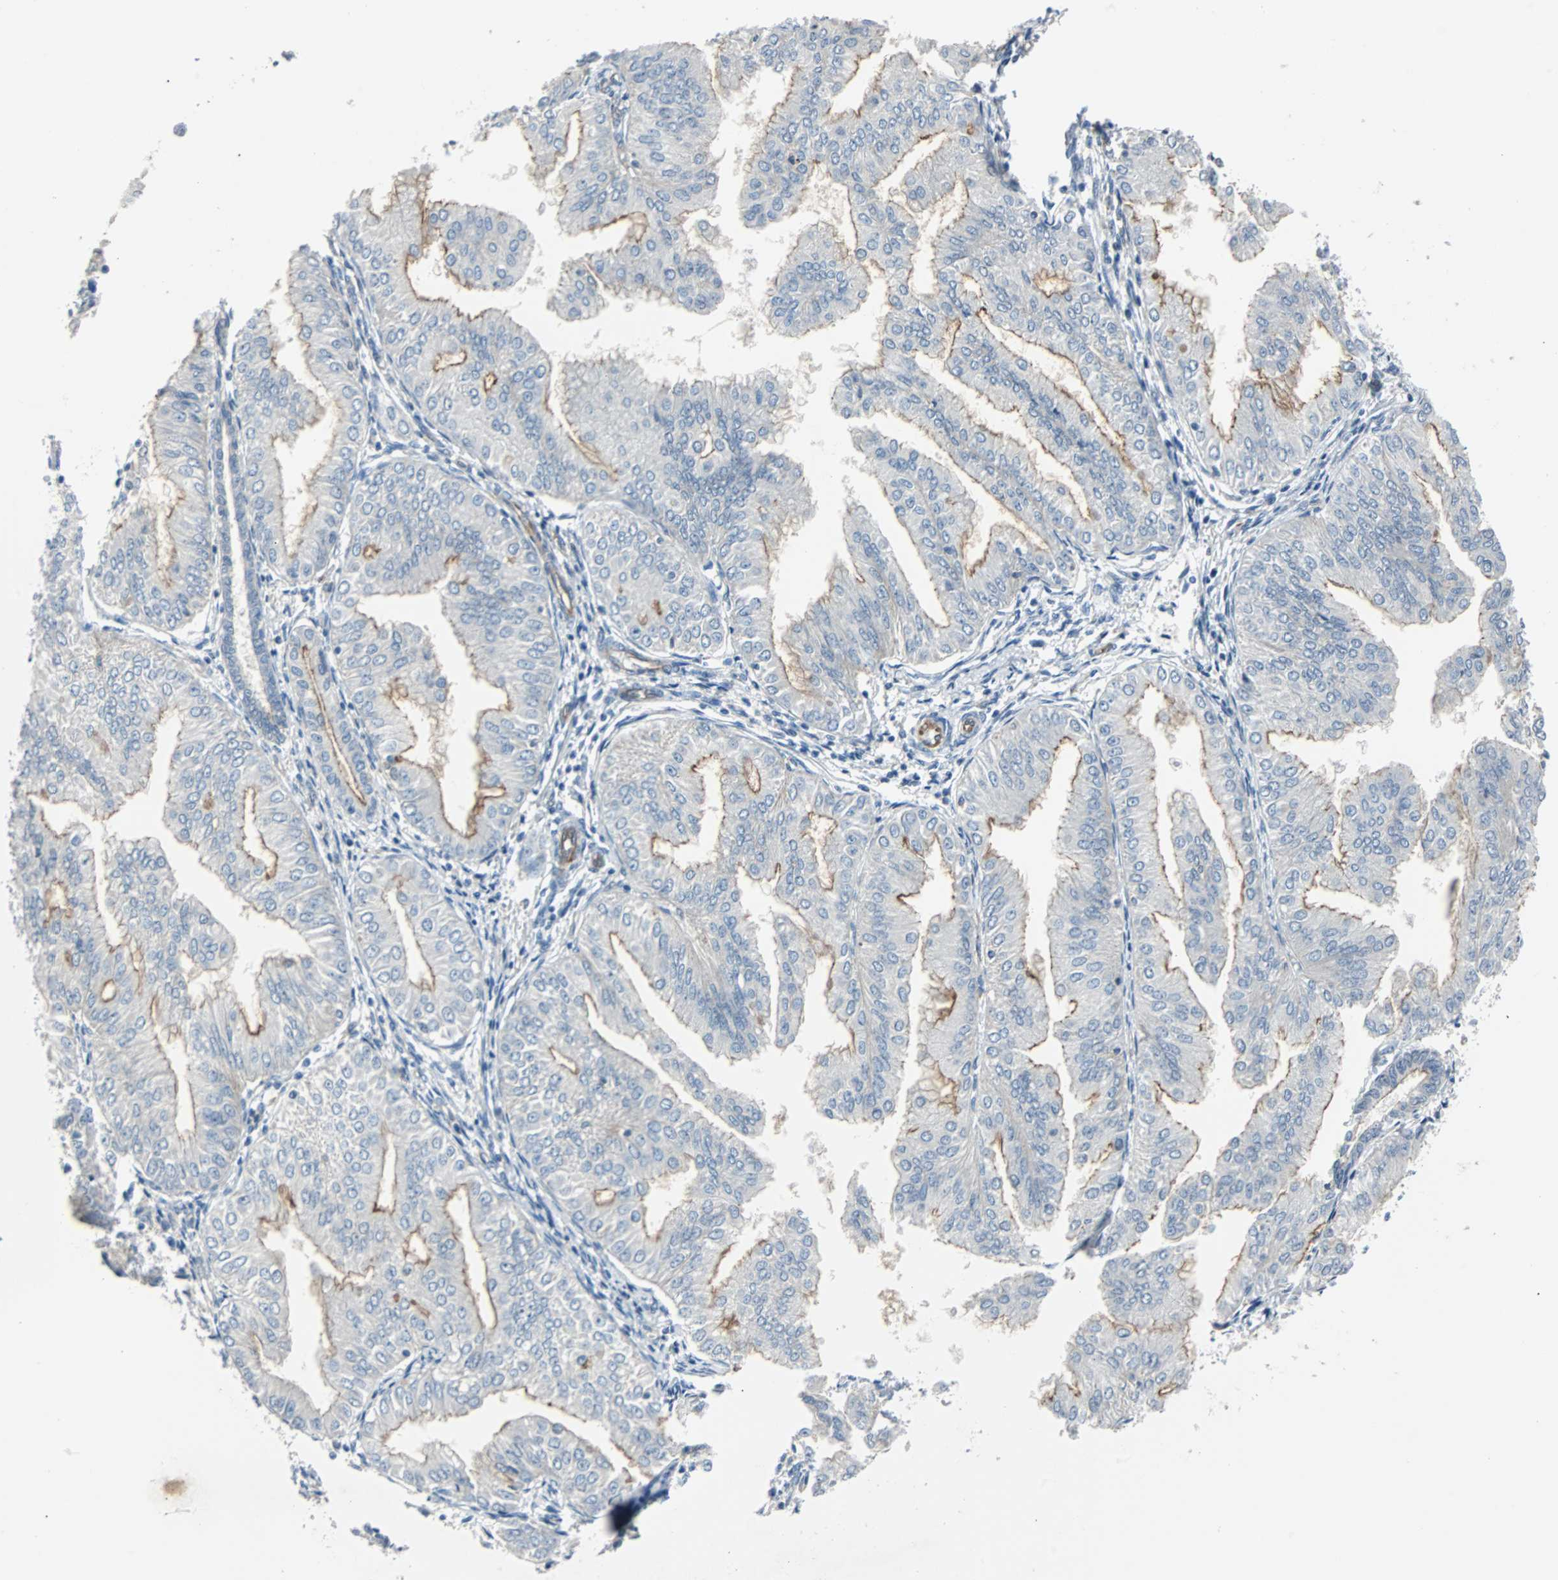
{"staining": {"intensity": "moderate", "quantity": ">75%", "location": "cytoplasmic/membranous"}, "tissue": "endometrial cancer", "cell_type": "Tumor cells", "image_type": "cancer", "snomed": [{"axis": "morphology", "description": "Adenocarcinoma, NOS"}, {"axis": "topography", "description": "Endometrium"}], "caption": "Immunohistochemical staining of human endometrial adenocarcinoma displays medium levels of moderate cytoplasmic/membranous expression in approximately >75% of tumor cells.", "gene": "SWAP70", "patient": {"sex": "female", "age": 53}}